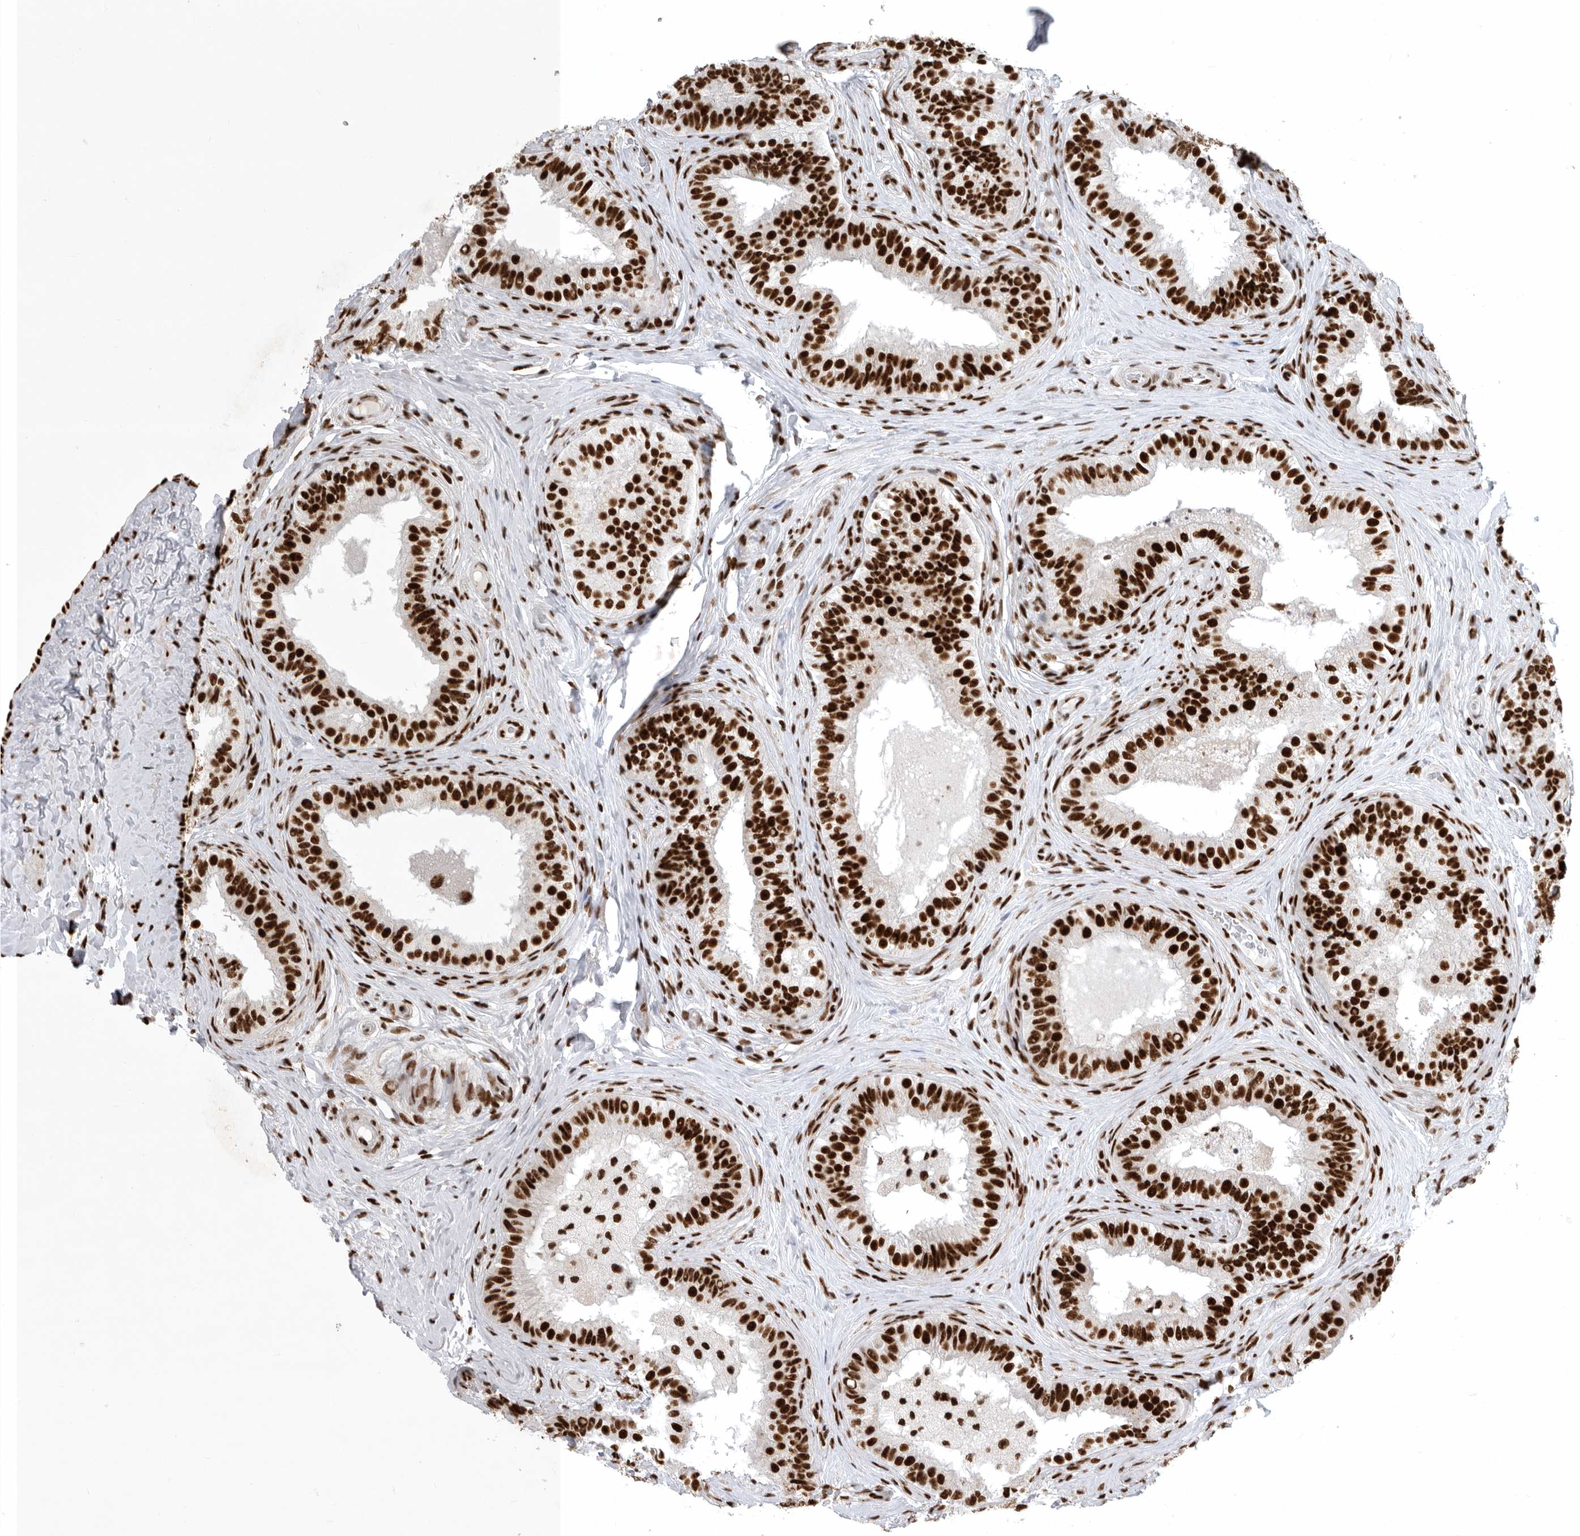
{"staining": {"intensity": "strong", "quantity": ">75%", "location": "nuclear"}, "tissue": "epididymis", "cell_type": "Glandular cells", "image_type": "normal", "snomed": [{"axis": "morphology", "description": "Normal tissue, NOS"}, {"axis": "topography", "description": "Epididymis"}], "caption": "High-magnification brightfield microscopy of normal epididymis stained with DAB (3,3'-diaminobenzidine) (brown) and counterstained with hematoxylin (blue). glandular cells exhibit strong nuclear staining is identified in approximately>75% of cells.", "gene": "BCLAF1", "patient": {"sex": "male", "age": 49}}